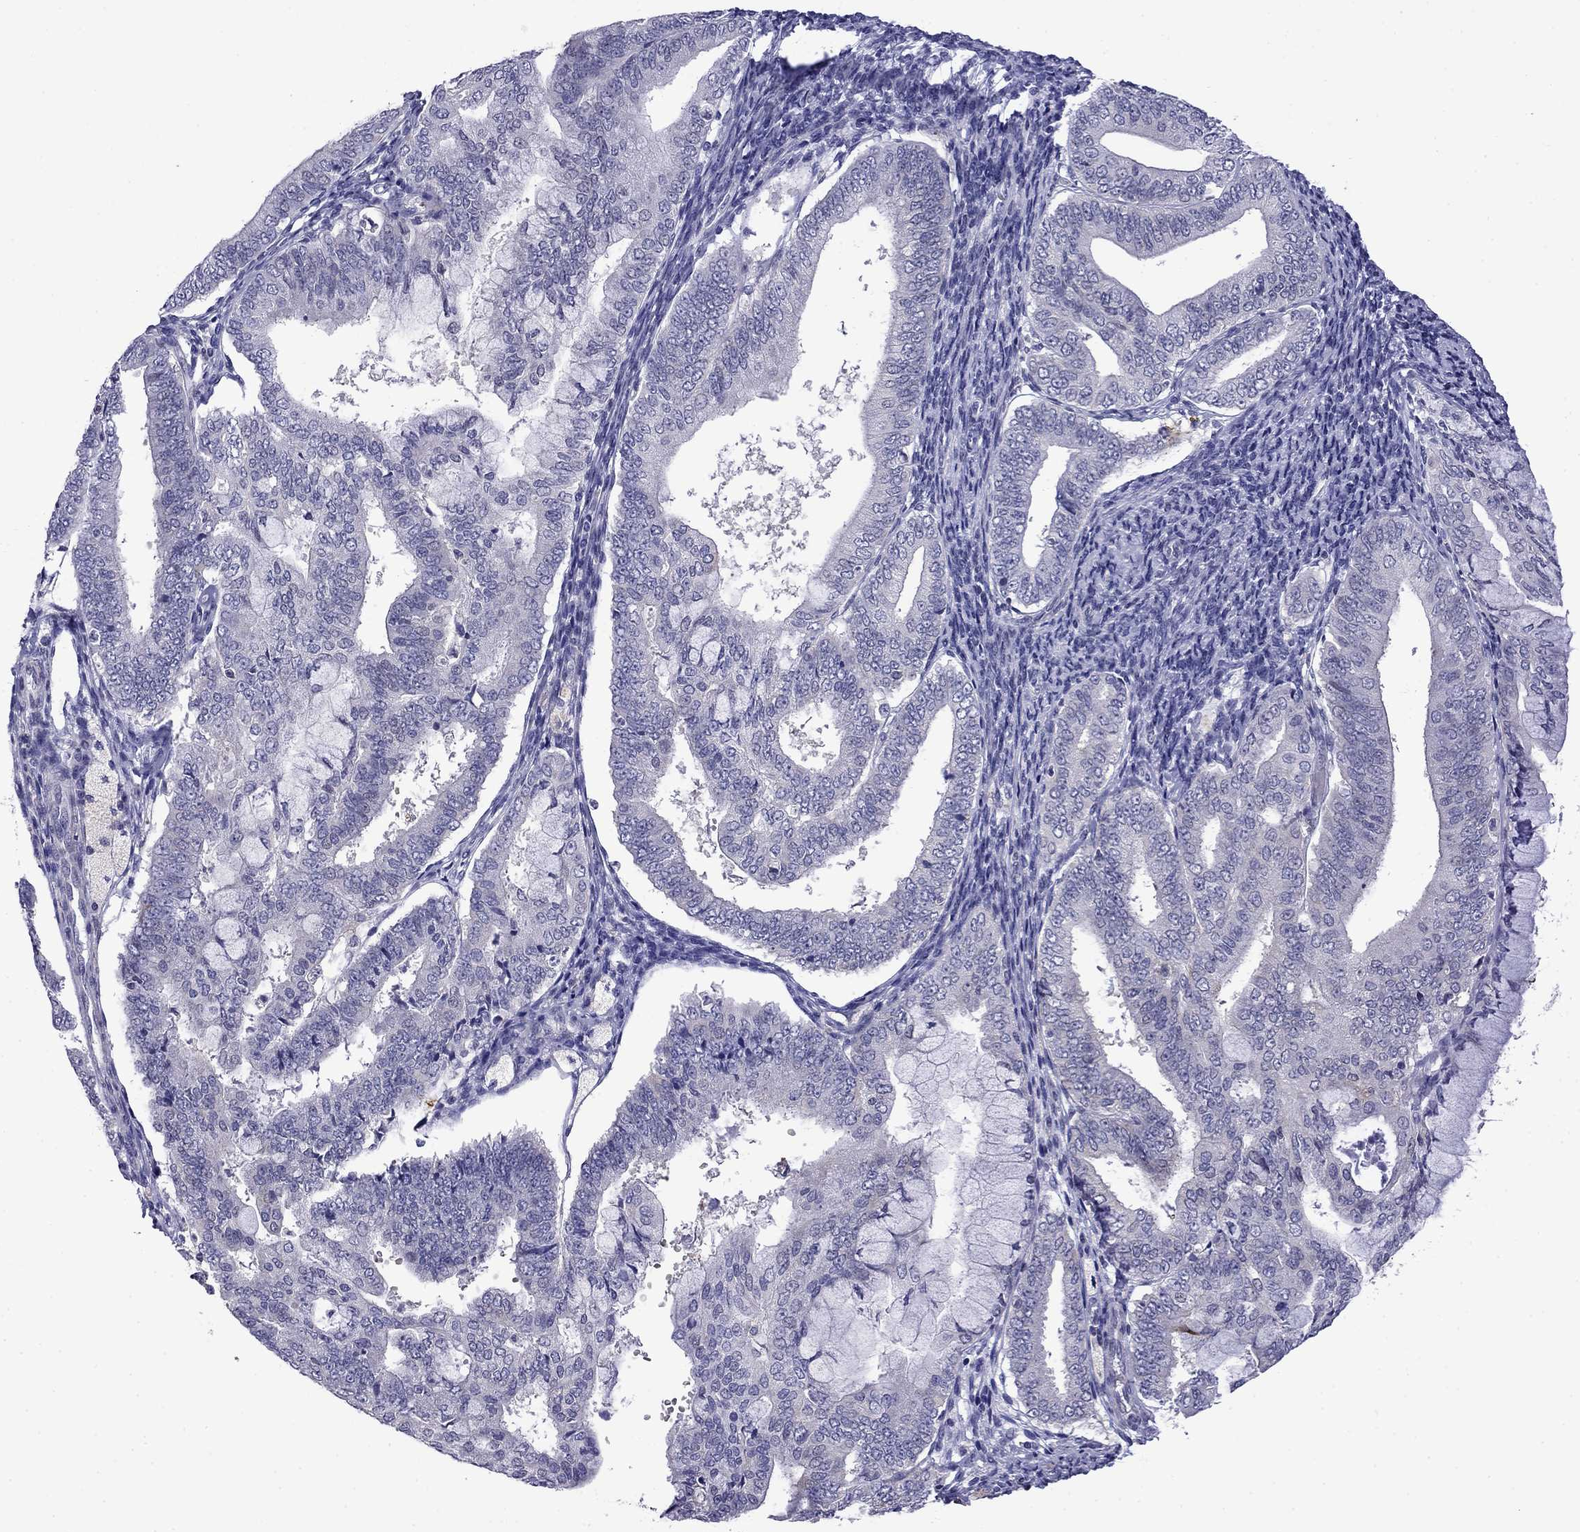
{"staining": {"intensity": "negative", "quantity": "none", "location": "none"}, "tissue": "endometrial cancer", "cell_type": "Tumor cells", "image_type": "cancer", "snomed": [{"axis": "morphology", "description": "Adenocarcinoma, NOS"}, {"axis": "topography", "description": "Endometrium"}], "caption": "There is no significant expression in tumor cells of adenocarcinoma (endometrial). (DAB immunohistochemistry with hematoxylin counter stain).", "gene": "PRR18", "patient": {"sex": "female", "age": 63}}